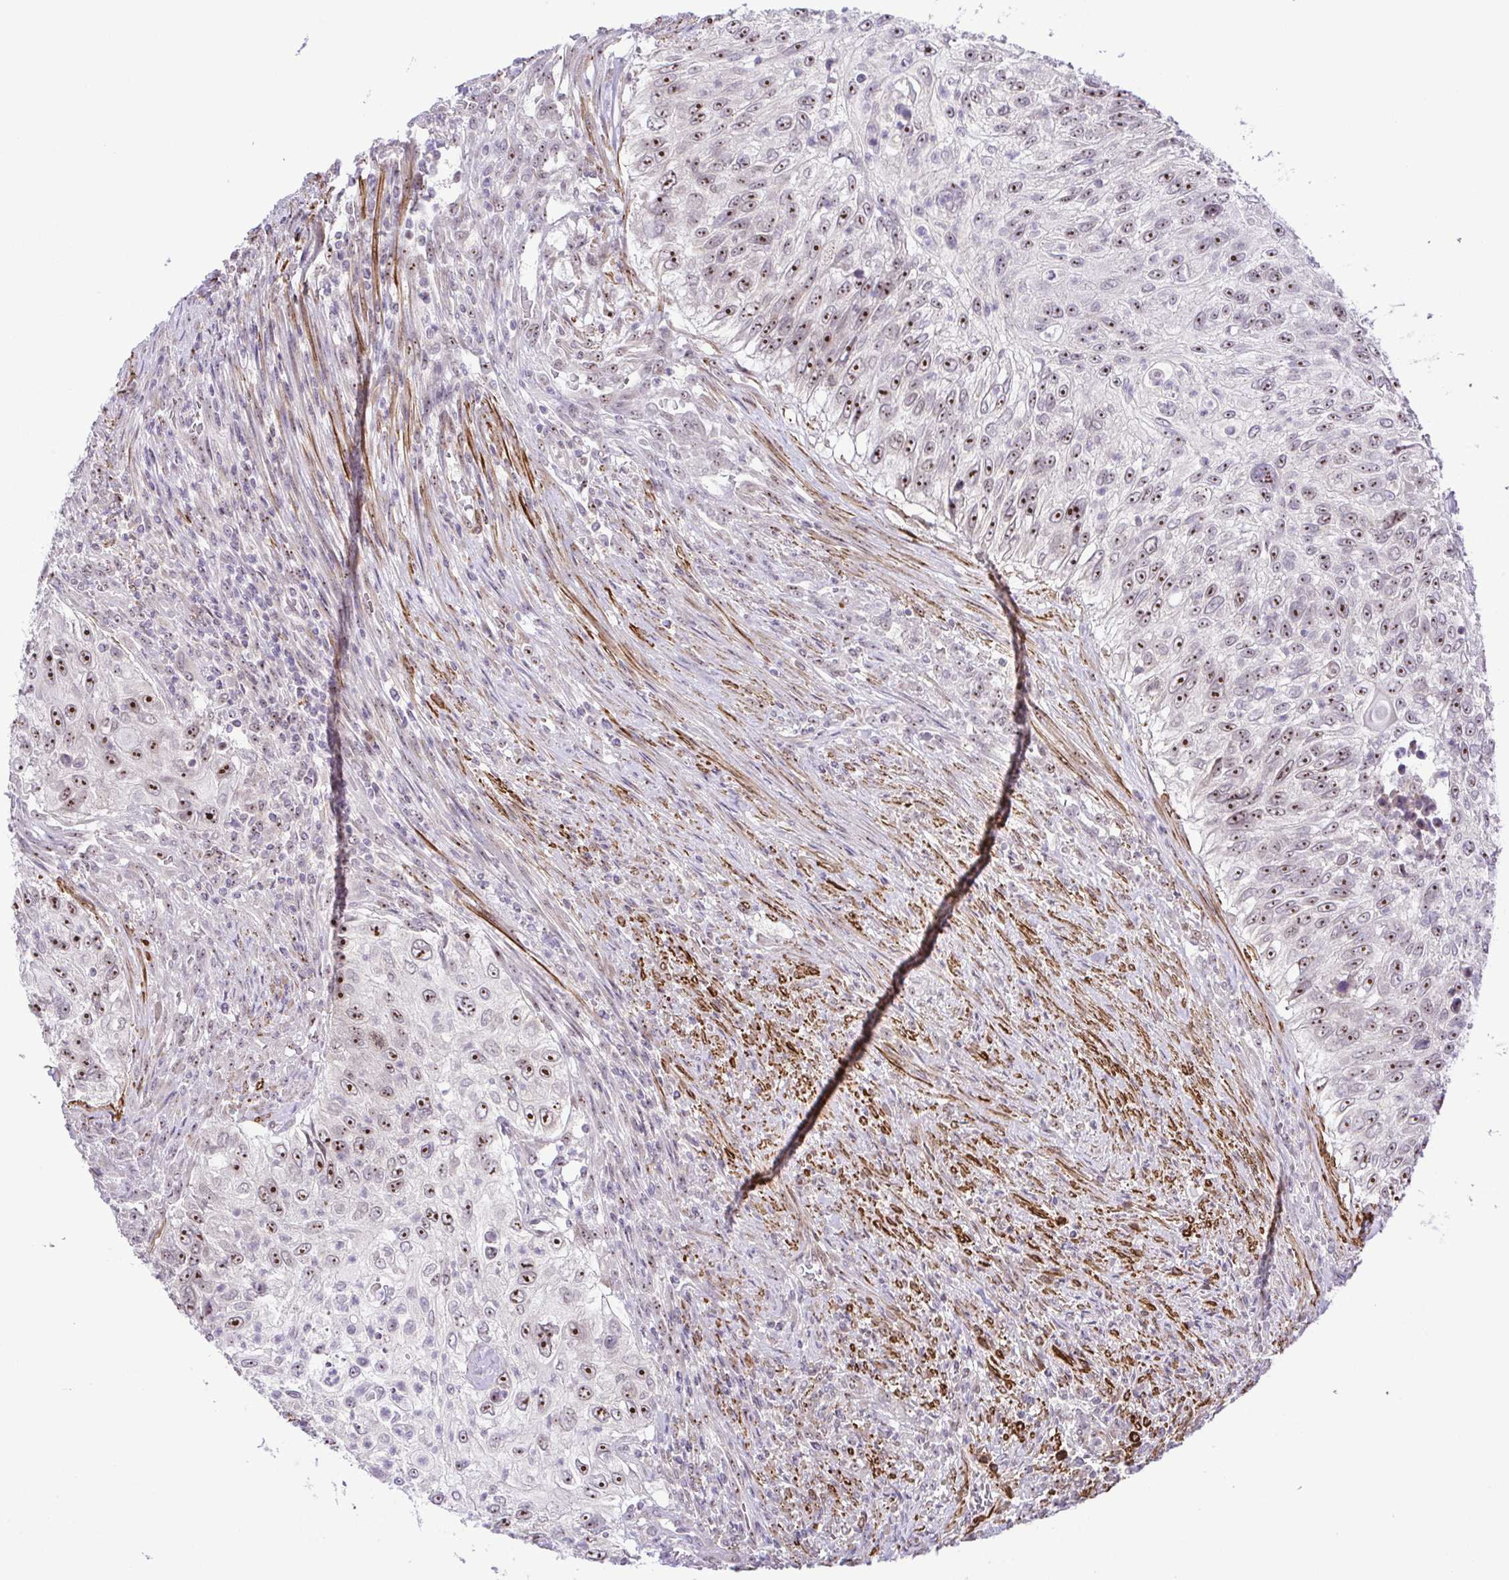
{"staining": {"intensity": "moderate", "quantity": "25%-75%", "location": "nuclear"}, "tissue": "urothelial cancer", "cell_type": "Tumor cells", "image_type": "cancer", "snomed": [{"axis": "morphology", "description": "Urothelial carcinoma, High grade"}, {"axis": "topography", "description": "Urinary bladder"}], "caption": "Immunohistochemical staining of human urothelial carcinoma (high-grade) shows medium levels of moderate nuclear protein positivity in approximately 25%-75% of tumor cells. (DAB IHC, brown staining for protein, blue staining for nuclei).", "gene": "RSL24D1", "patient": {"sex": "female", "age": 60}}